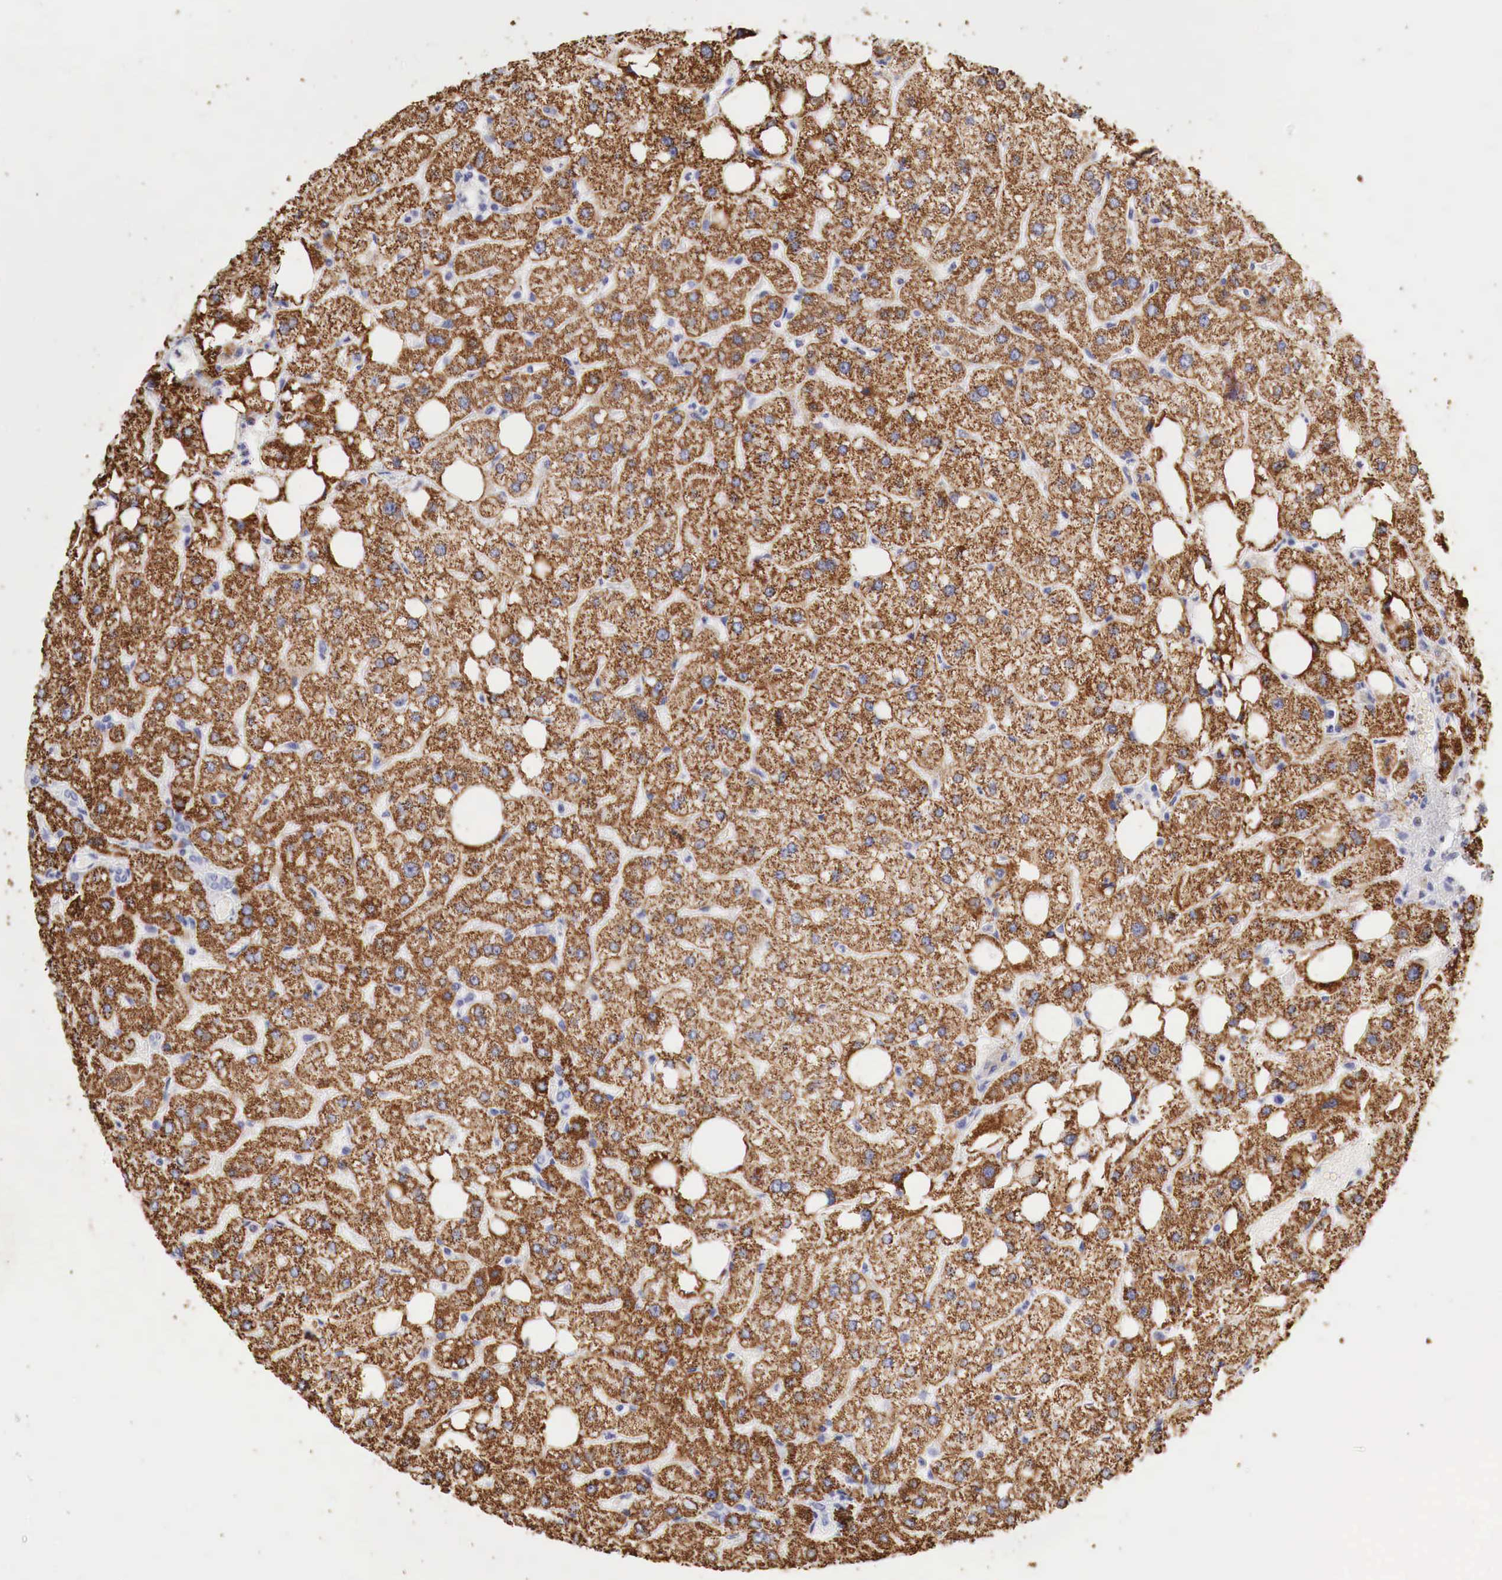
{"staining": {"intensity": "negative", "quantity": "none", "location": "none"}, "tissue": "liver", "cell_type": "Cholangiocytes", "image_type": "normal", "snomed": [{"axis": "morphology", "description": "Normal tissue, NOS"}, {"axis": "topography", "description": "Liver"}], "caption": "DAB immunohistochemical staining of benign liver shows no significant staining in cholangiocytes.", "gene": "OTC", "patient": {"sex": "male", "age": 35}}